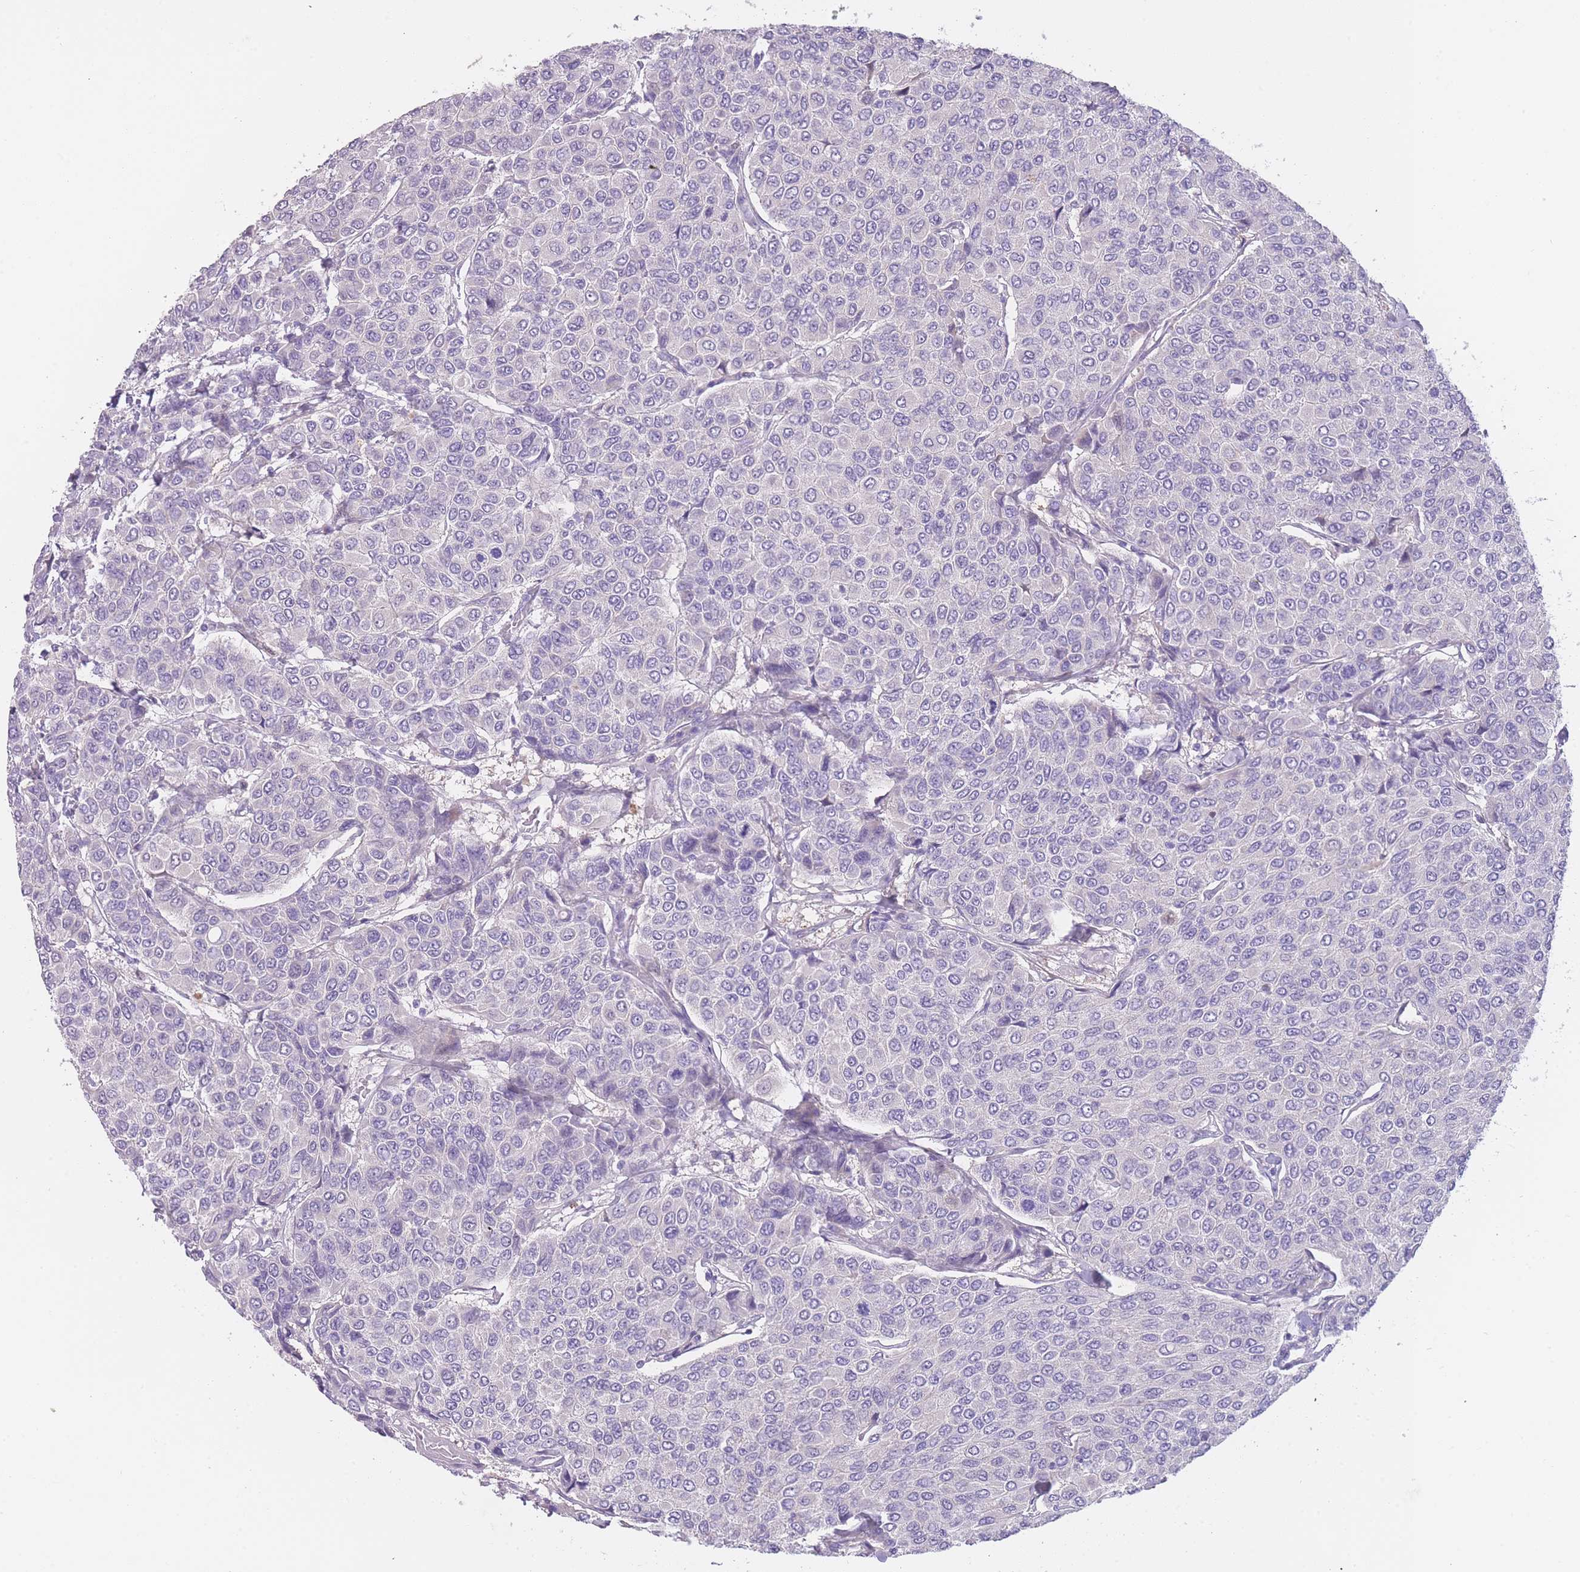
{"staining": {"intensity": "negative", "quantity": "none", "location": "none"}, "tissue": "breast cancer", "cell_type": "Tumor cells", "image_type": "cancer", "snomed": [{"axis": "morphology", "description": "Duct carcinoma"}, {"axis": "topography", "description": "Breast"}], "caption": "An image of breast intraductal carcinoma stained for a protein shows no brown staining in tumor cells.", "gene": "IMPG1", "patient": {"sex": "female", "age": 55}}